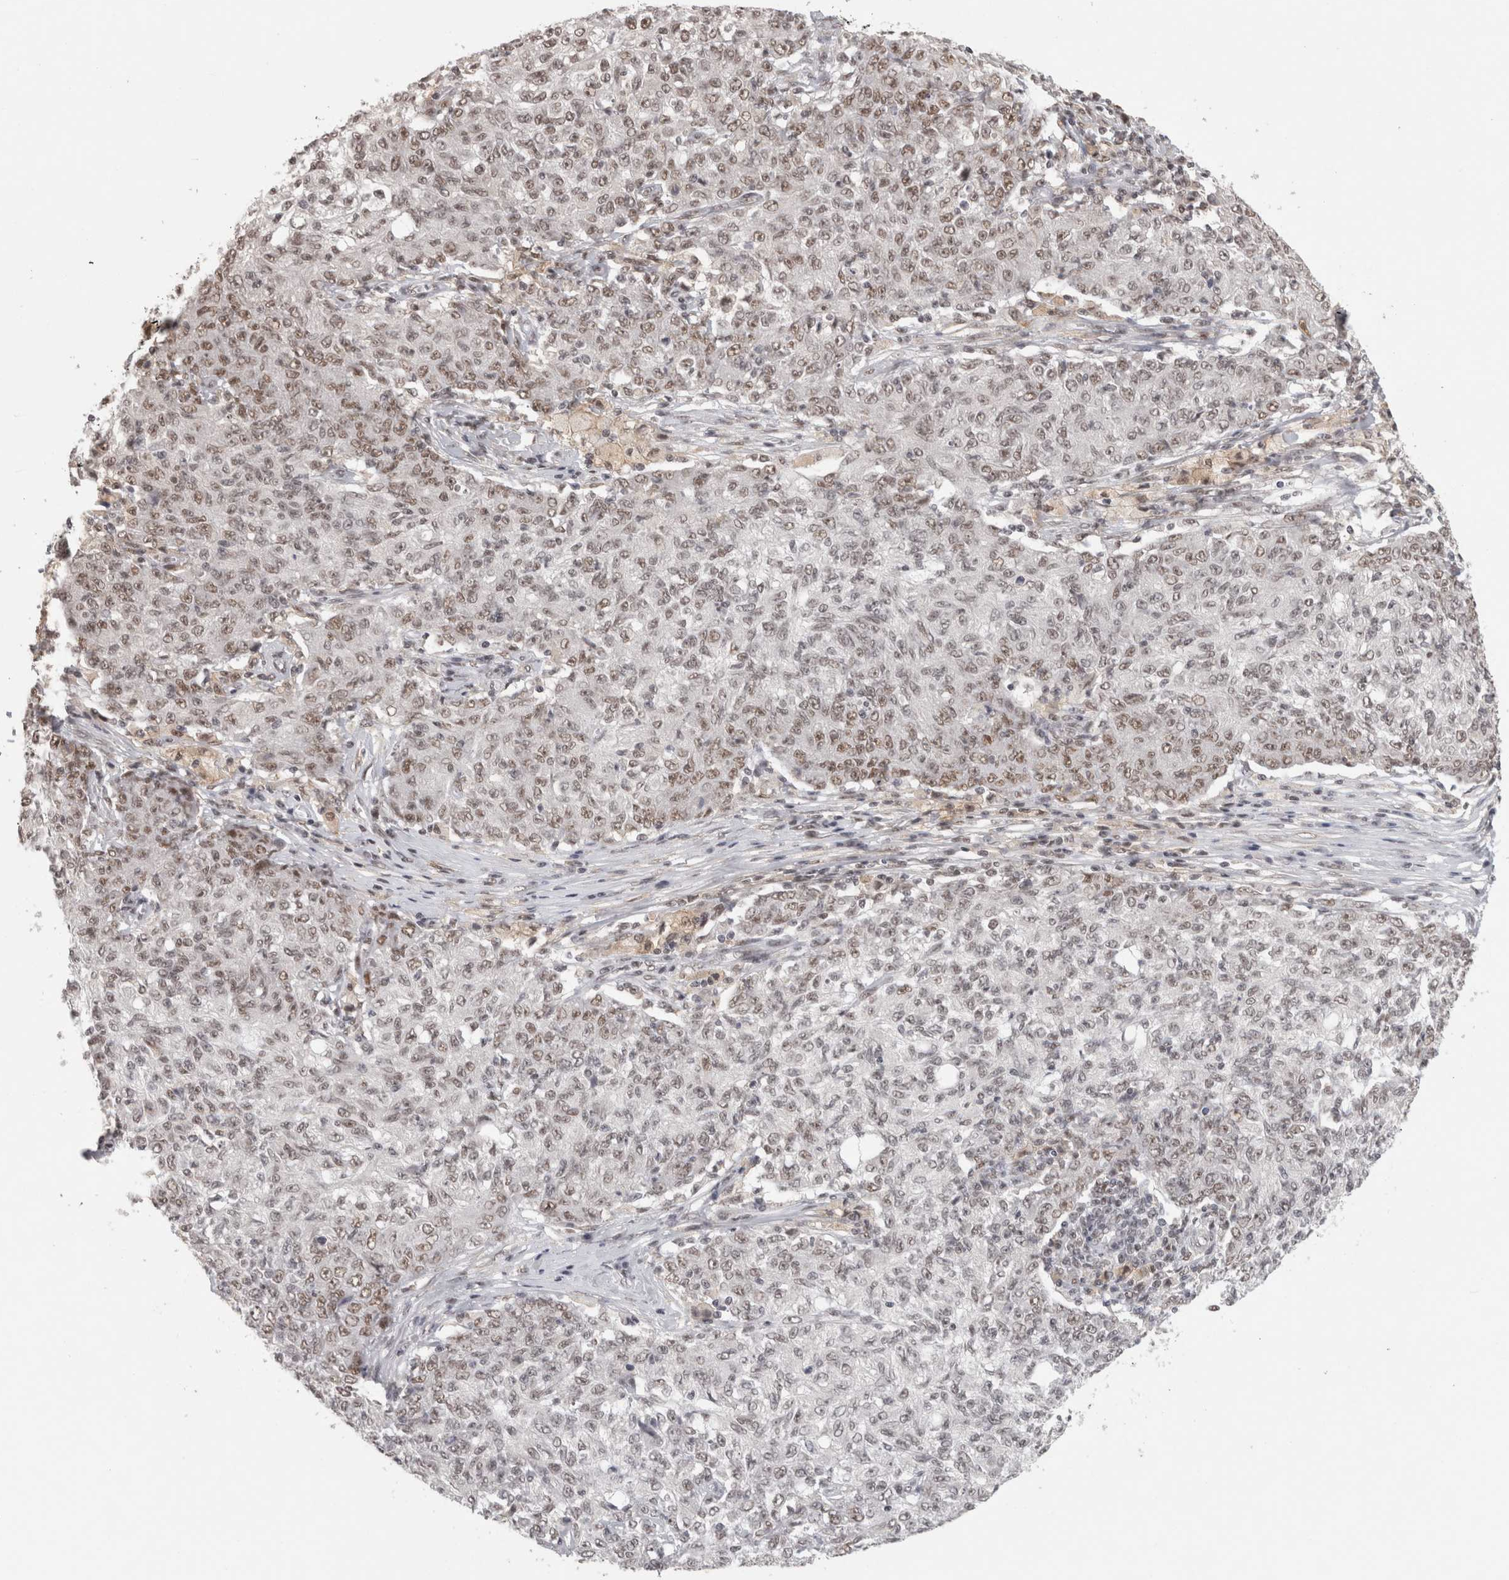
{"staining": {"intensity": "weak", "quantity": "25%-75%", "location": "nuclear"}, "tissue": "ovarian cancer", "cell_type": "Tumor cells", "image_type": "cancer", "snomed": [{"axis": "morphology", "description": "Carcinoma, endometroid"}, {"axis": "topography", "description": "Ovary"}], "caption": "Immunohistochemistry (DAB (3,3'-diaminobenzidine)) staining of human ovarian endometroid carcinoma reveals weak nuclear protein positivity in about 25%-75% of tumor cells. (brown staining indicates protein expression, while blue staining denotes nuclei).", "gene": "ZNF830", "patient": {"sex": "female", "age": 42}}